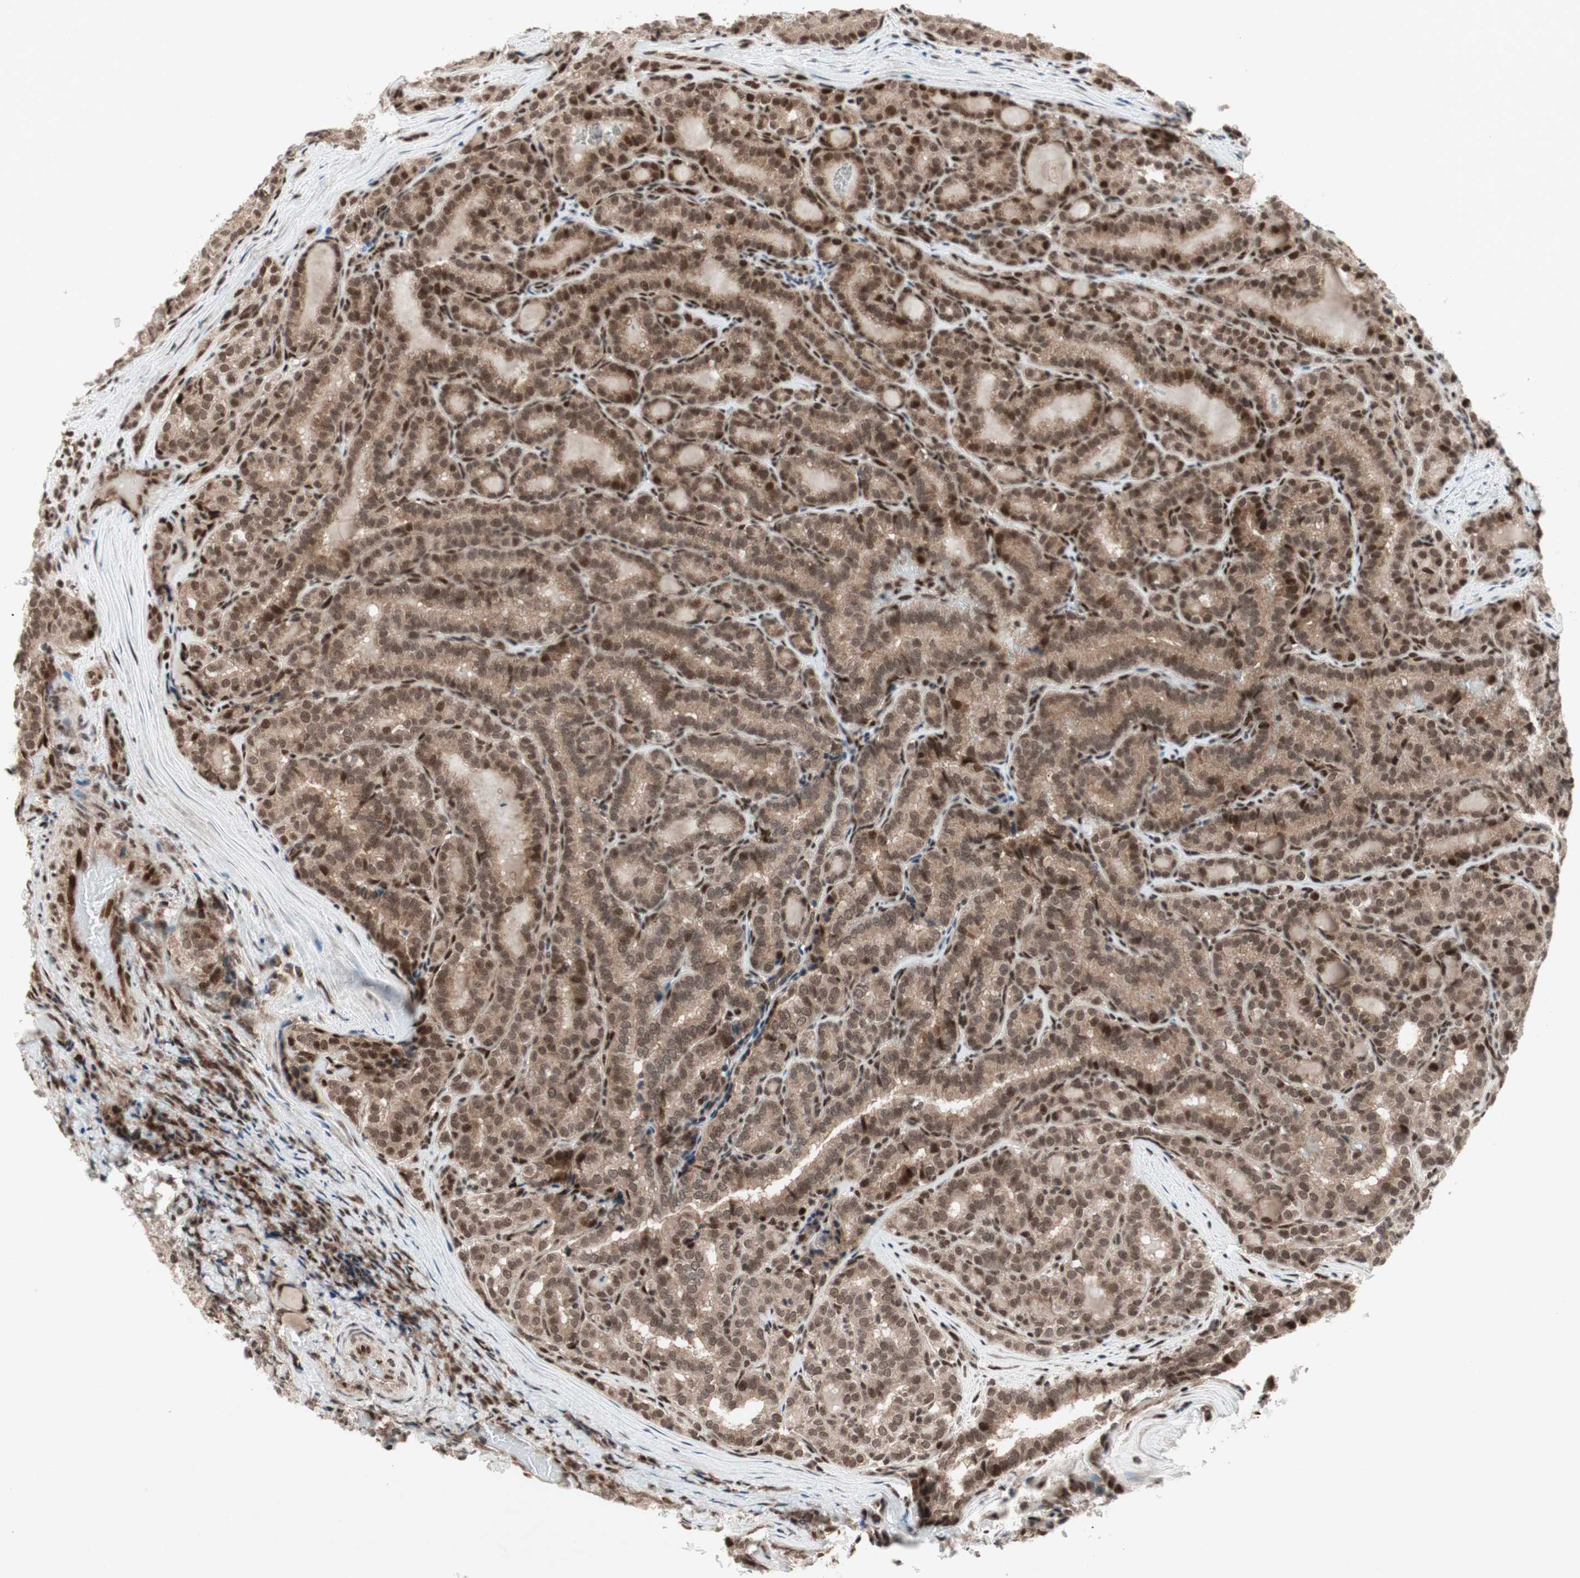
{"staining": {"intensity": "moderate", "quantity": ">75%", "location": "cytoplasmic/membranous,nuclear"}, "tissue": "thyroid cancer", "cell_type": "Tumor cells", "image_type": "cancer", "snomed": [{"axis": "morphology", "description": "Normal tissue, NOS"}, {"axis": "morphology", "description": "Papillary adenocarcinoma, NOS"}, {"axis": "topography", "description": "Thyroid gland"}], "caption": "Immunohistochemical staining of thyroid cancer (papillary adenocarcinoma) displays medium levels of moderate cytoplasmic/membranous and nuclear staining in approximately >75% of tumor cells.", "gene": "TCF12", "patient": {"sex": "female", "age": 30}}